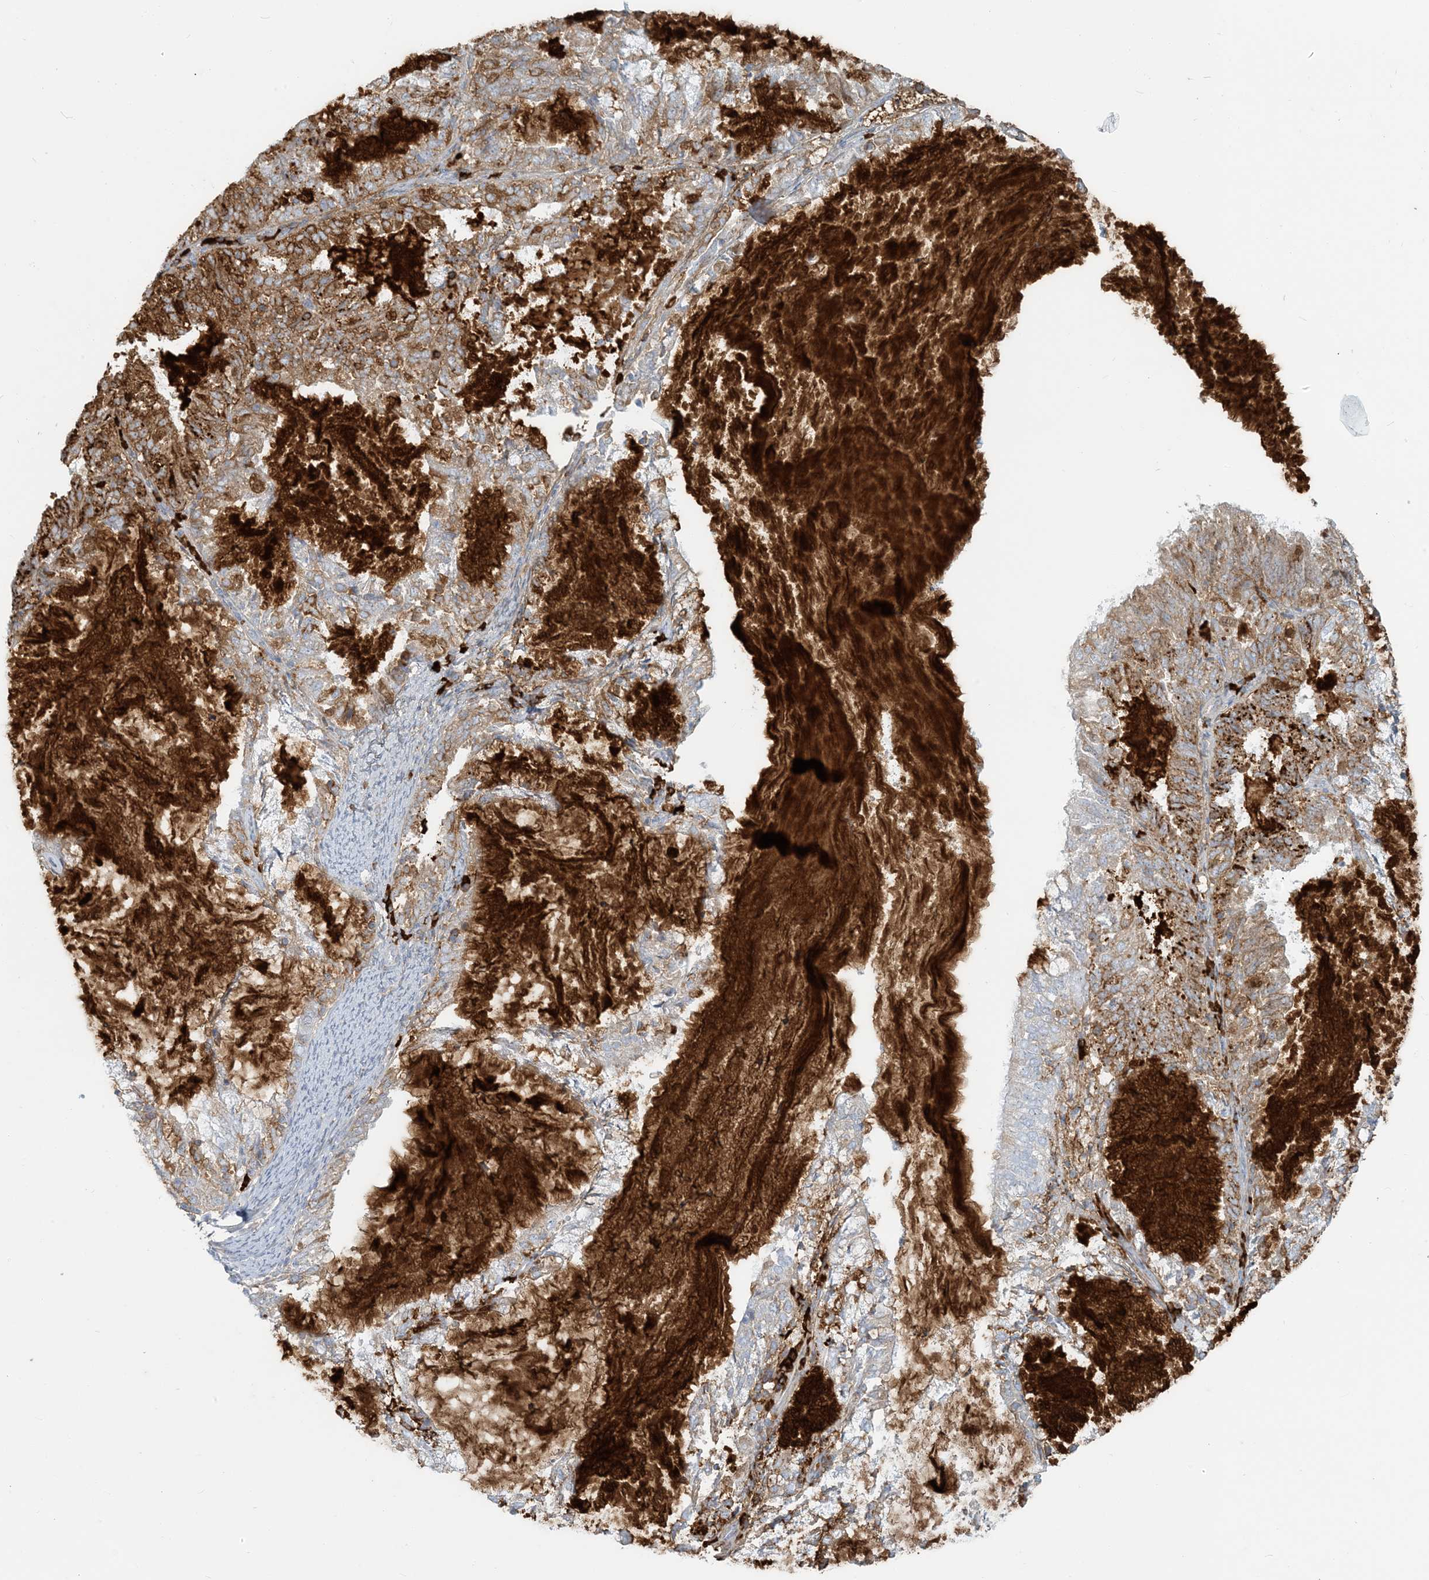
{"staining": {"intensity": "moderate", "quantity": "<25%", "location": "cytoplasmic/membranous"}, "tissue": "endometrial cancer", "cell_type": "Tumor cells", "image_type": "cancer", "snomed": [{"axis": "morphology", "description": "Adenocarcinoma, NOS"}, {"axis": "topography", "description": "Endometrium"}], "caption": "Immunohistochemical staining of endometrial cancer shows low levels of moderate cytoplasmic/membranous protein staining in about <25% of tumor cells.", "gene": "SCML1", "patient": {"sex": "female", "age": 57}}